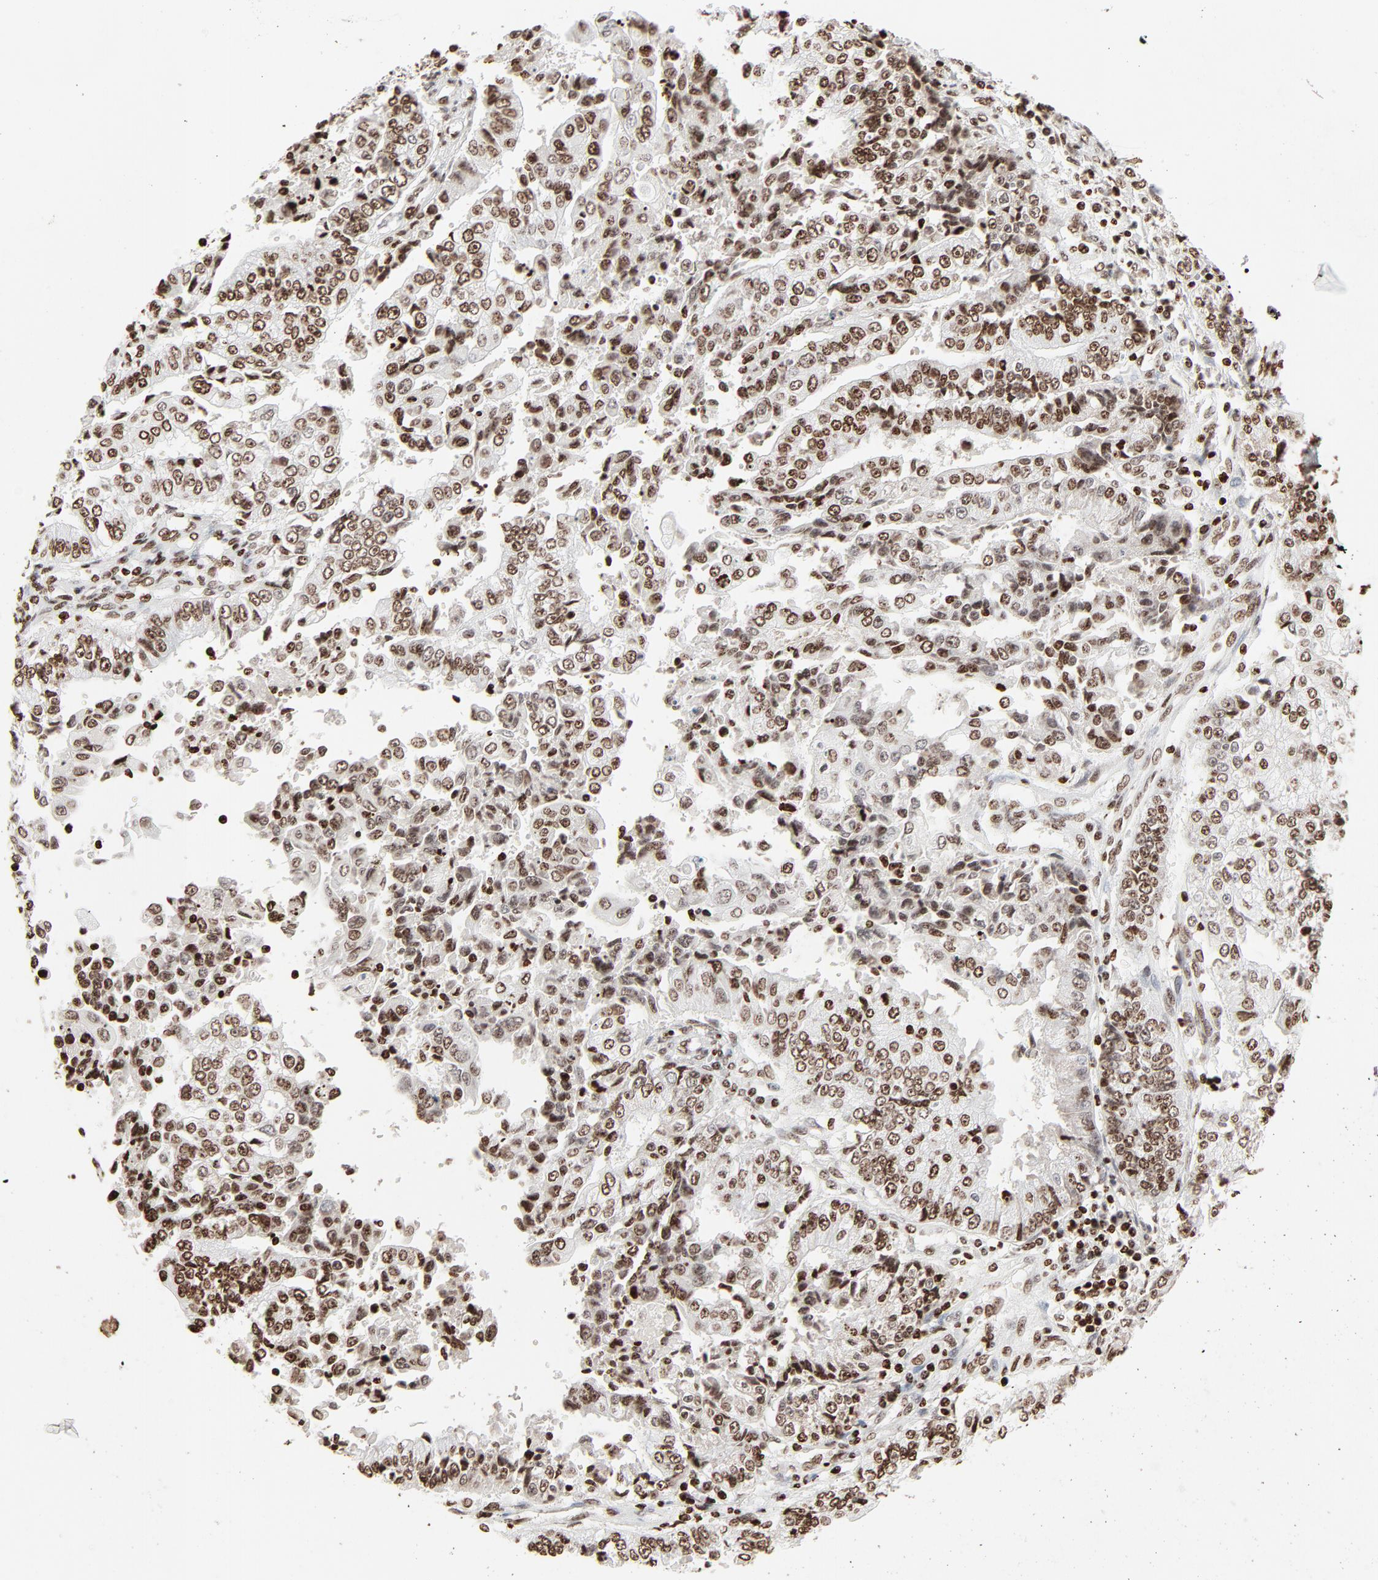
{"staining": {"intensity": "moderate", "quantity": ">75%", "location": "nuclear"}, "tissue": "endometrial cancer", "cell_type": "Tumor cells", "image_type": "cancer", "snomed": [{"axis": "morphology", "description": "Adenocarcinoma, NOS"}, {"axis": "topography", "description": "Endometrium"}], "caption": "Moderate nuclear staining for a protein is seen in about >75% of tumor cells of adenocarcinoma (endometrial) using IHC.", "gene": "HMGB2", "patient": {"sex": "female", "age": 75}}